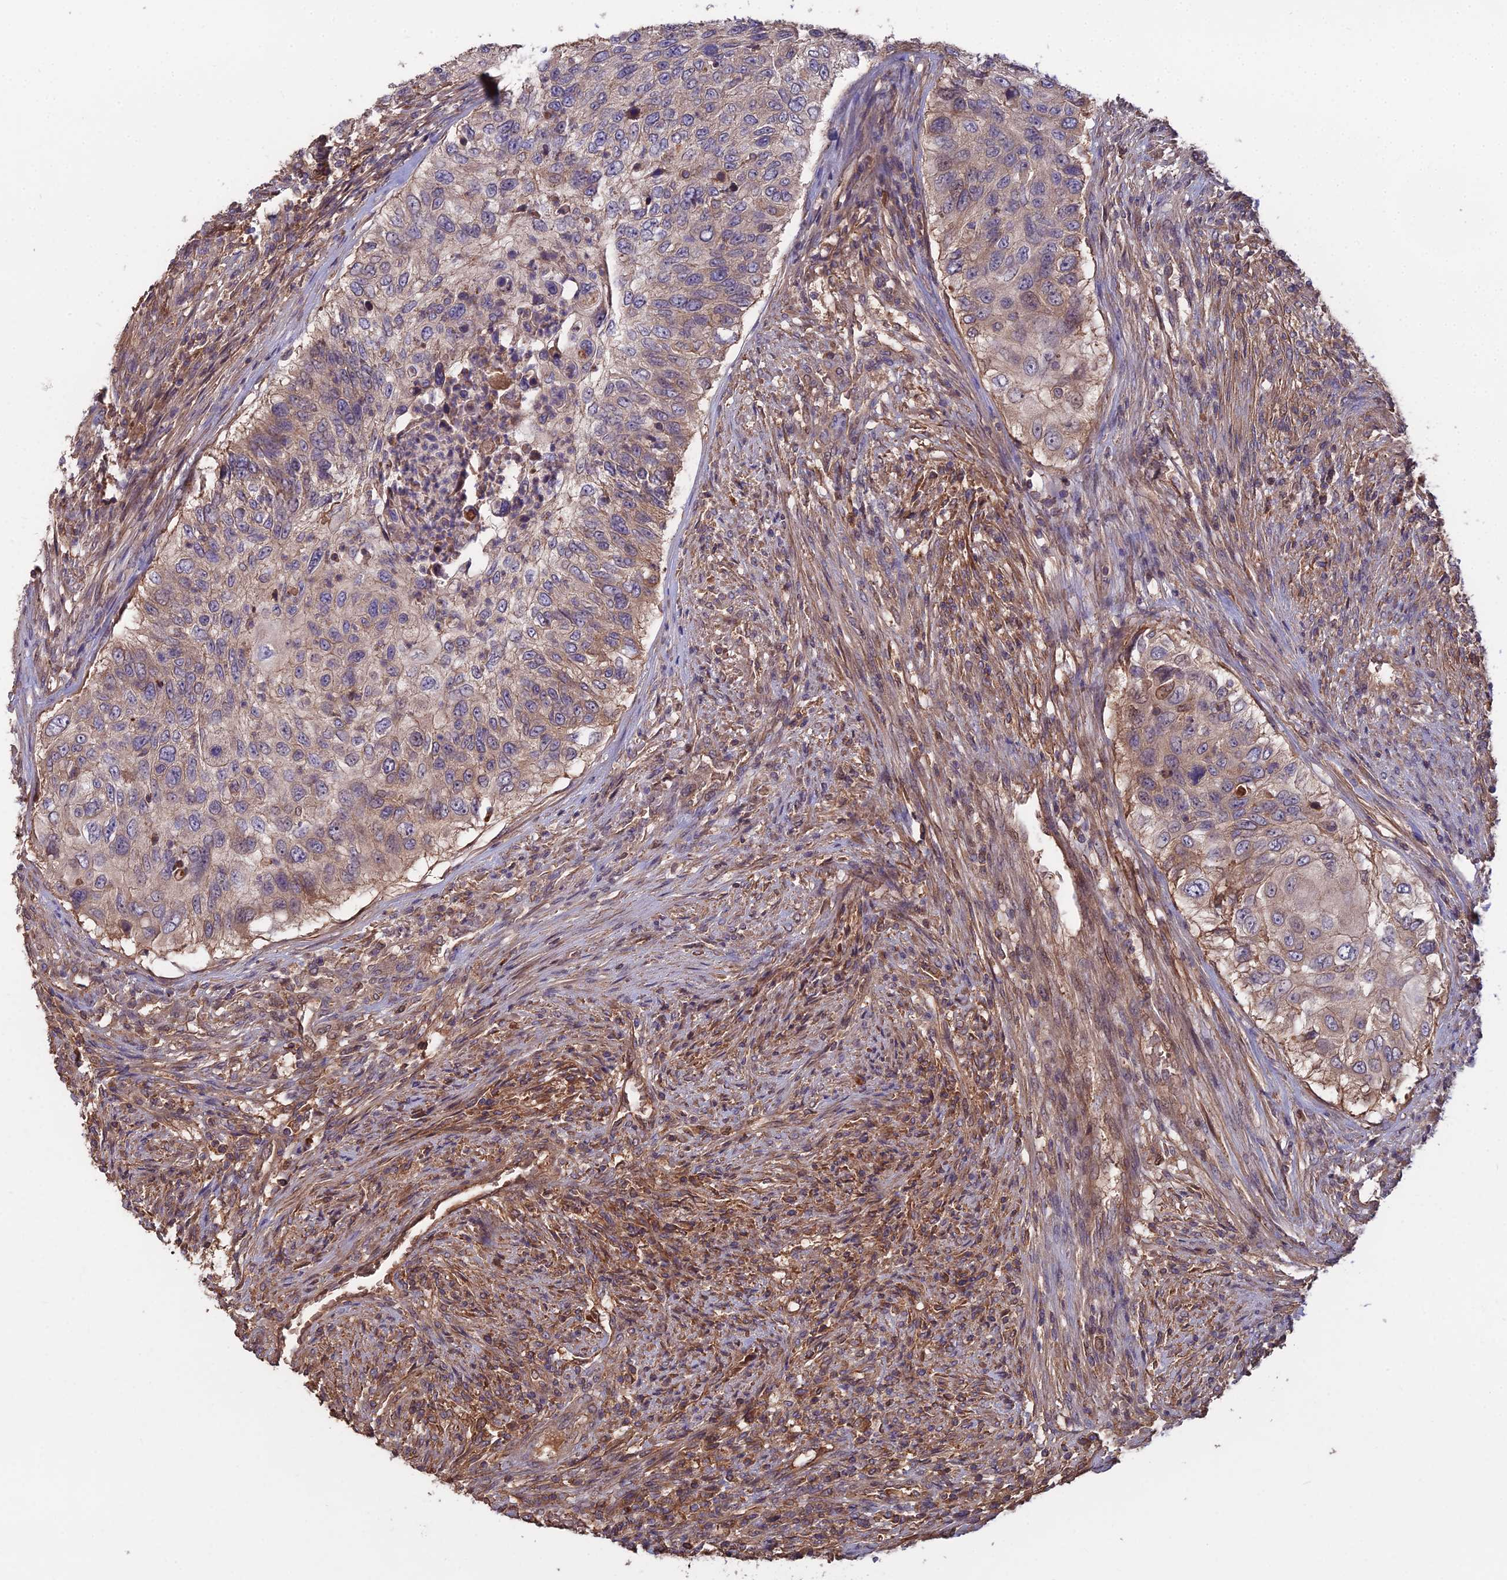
{"staining": {"intensity": "weak", "quantity": "25%-75%", "location": "cytoplasmic/membranous"}, "tissue": "urothelial cancer", "cell_type": "Tumor cells", "image_type": "cancer", "snomed": [{"axis": "morphology", "description": "Urothelial carcinoma, High grade"}, {"axis": "topography", "description": "Urinary bladder"}], "caption": "Weak cytoplasmic/membranous protein positivity is appreciated in approximately 25%-75% of tumor cells in urothelial cancer.", "gene": "GALR2", "patient": {"sex": "female", "age": 60}}